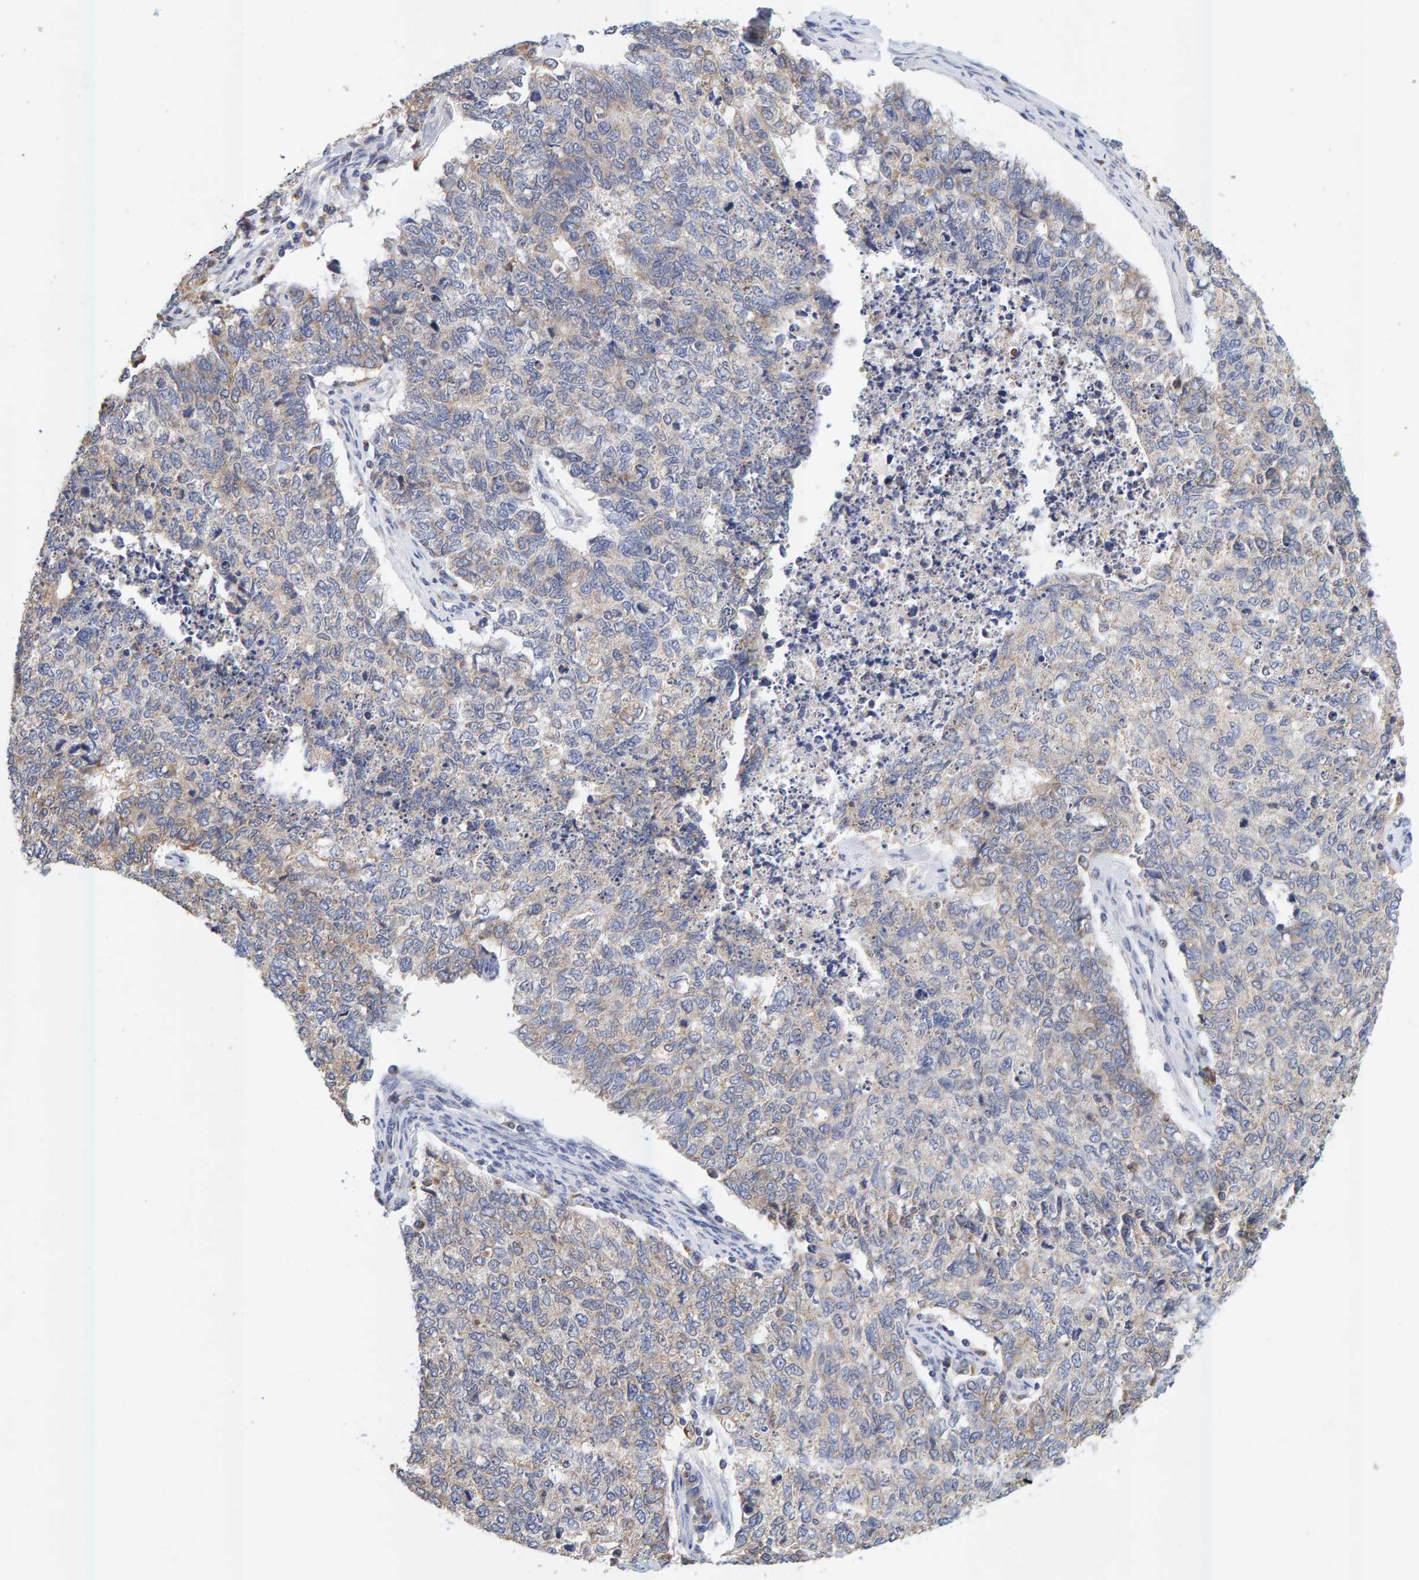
{"staining": {"intensity": "weak", "quantity": "<25%", "location": "cytoplasmic/membranous"}, "tissue": "cervical cancer", "cell_type": "Tumor cells", "image_type": "cancer", "snomed": [{"axis": "morphology", "description": "Squamous cell carcinoma, NOS"}, {"axis": "topography", "description": "Cervix"}], "caption": "Tumor cells show no significant protein expression in cervical squamous cell carcinoma.", "gene": "SGPL1", "patient": {"sex": "female", "age": 63}}